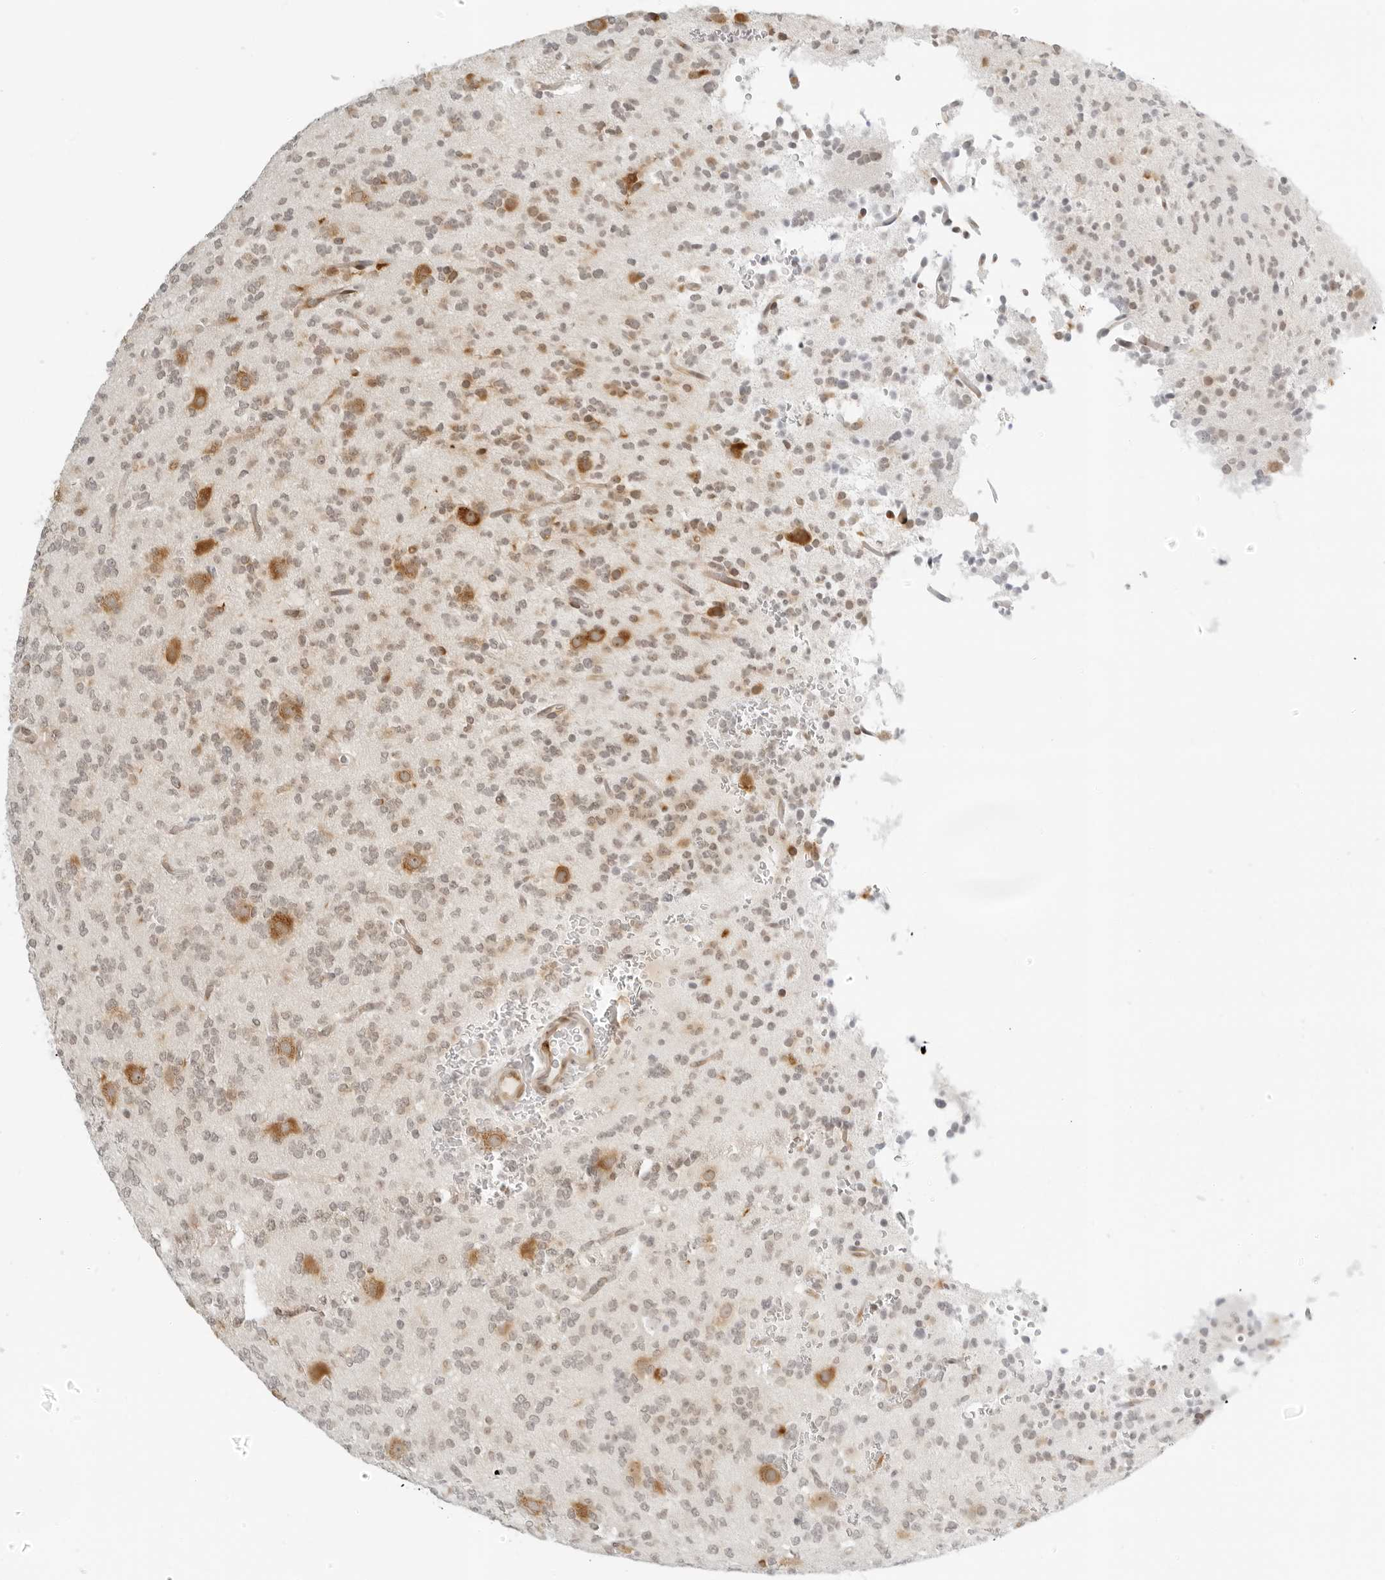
{"staining": {"intensity": "weak", "quantity": ">75%", "location": "cytoplasmic/membranous,nuclear"}, "tissue": "glioma", "cell_type": "Tumor cells", "image_type": "cancer", "snomed": [{"axis": "morphology", "description": "Glioma, malignant, Low grade"}, {"axis": "topography", "description": "Brain"}], "caption": "A low amount of weak cytoplasmic/membranous and nuclear expression is seen in approximately >75% of tumor cells in malignant glioma (low-grade) tissue. The protein of interest is stained brown, and the nuclei are stained in blue (DAB (3,3'-diaminobenzidine) IHC with brightfield microscopy, high magnification).", "gene": "EIF4G1", "patient": {"sex": "male", "age": 38}}